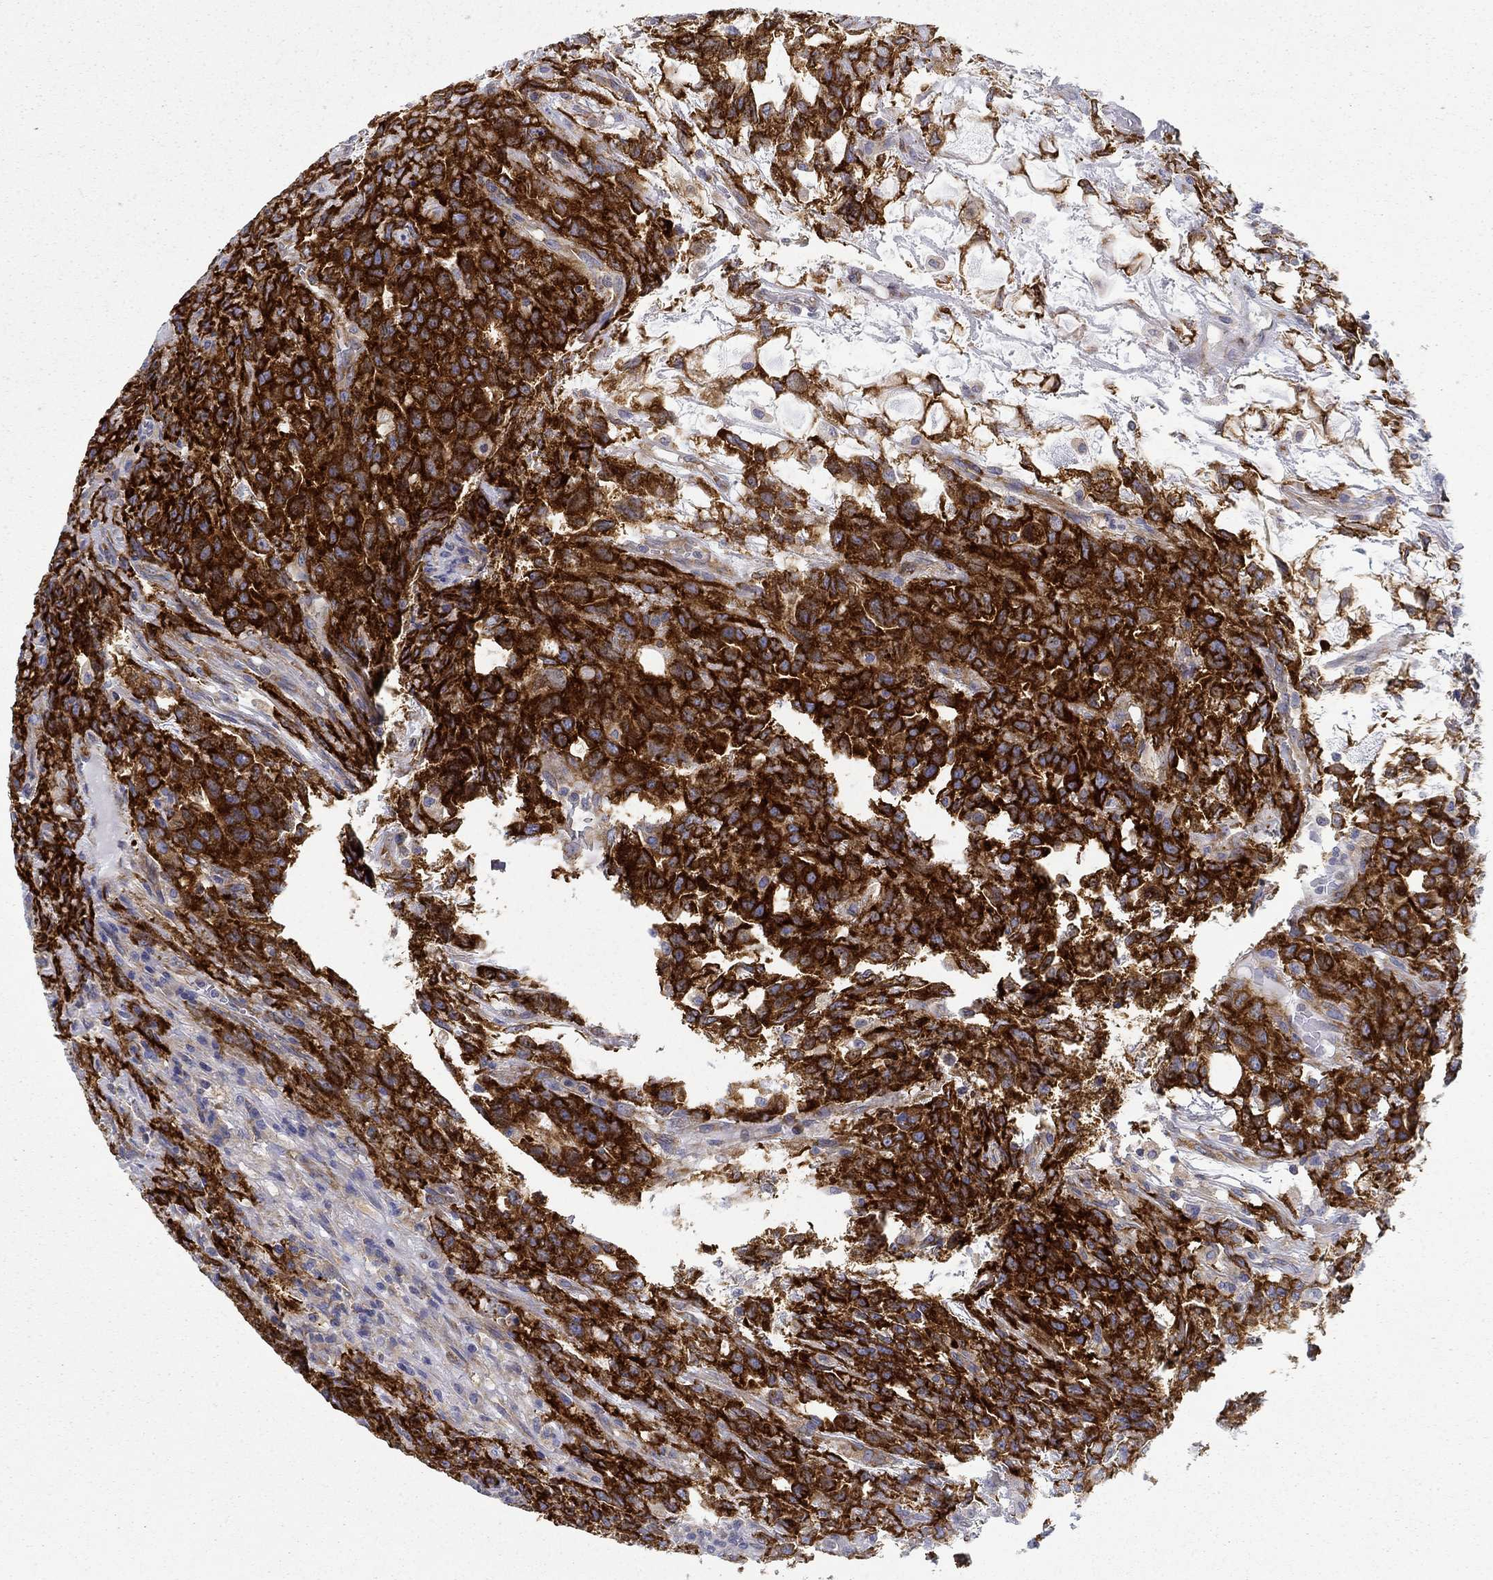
{"staining": {"intensity": "strong", "quantity": ">75%", "location": "cytoplasmic/membranous"}, "tissue": "testis cancer", "cell_type": "Tumor cells", "image_type": "cancer", "snomed": [{"axis": "morphology", "description": "Seminoma, NOS"}, {"axis": "topography", "description": "Testis"}], "caption": "A high-resolution photomicrograph shows IHC staining of testis seminoma, which shows strong cytoplasmic/membranous positivity in approximately >75% of tumor cells.", "gene": "FXR1", "patient": {"sex": "male", "age": 52}}